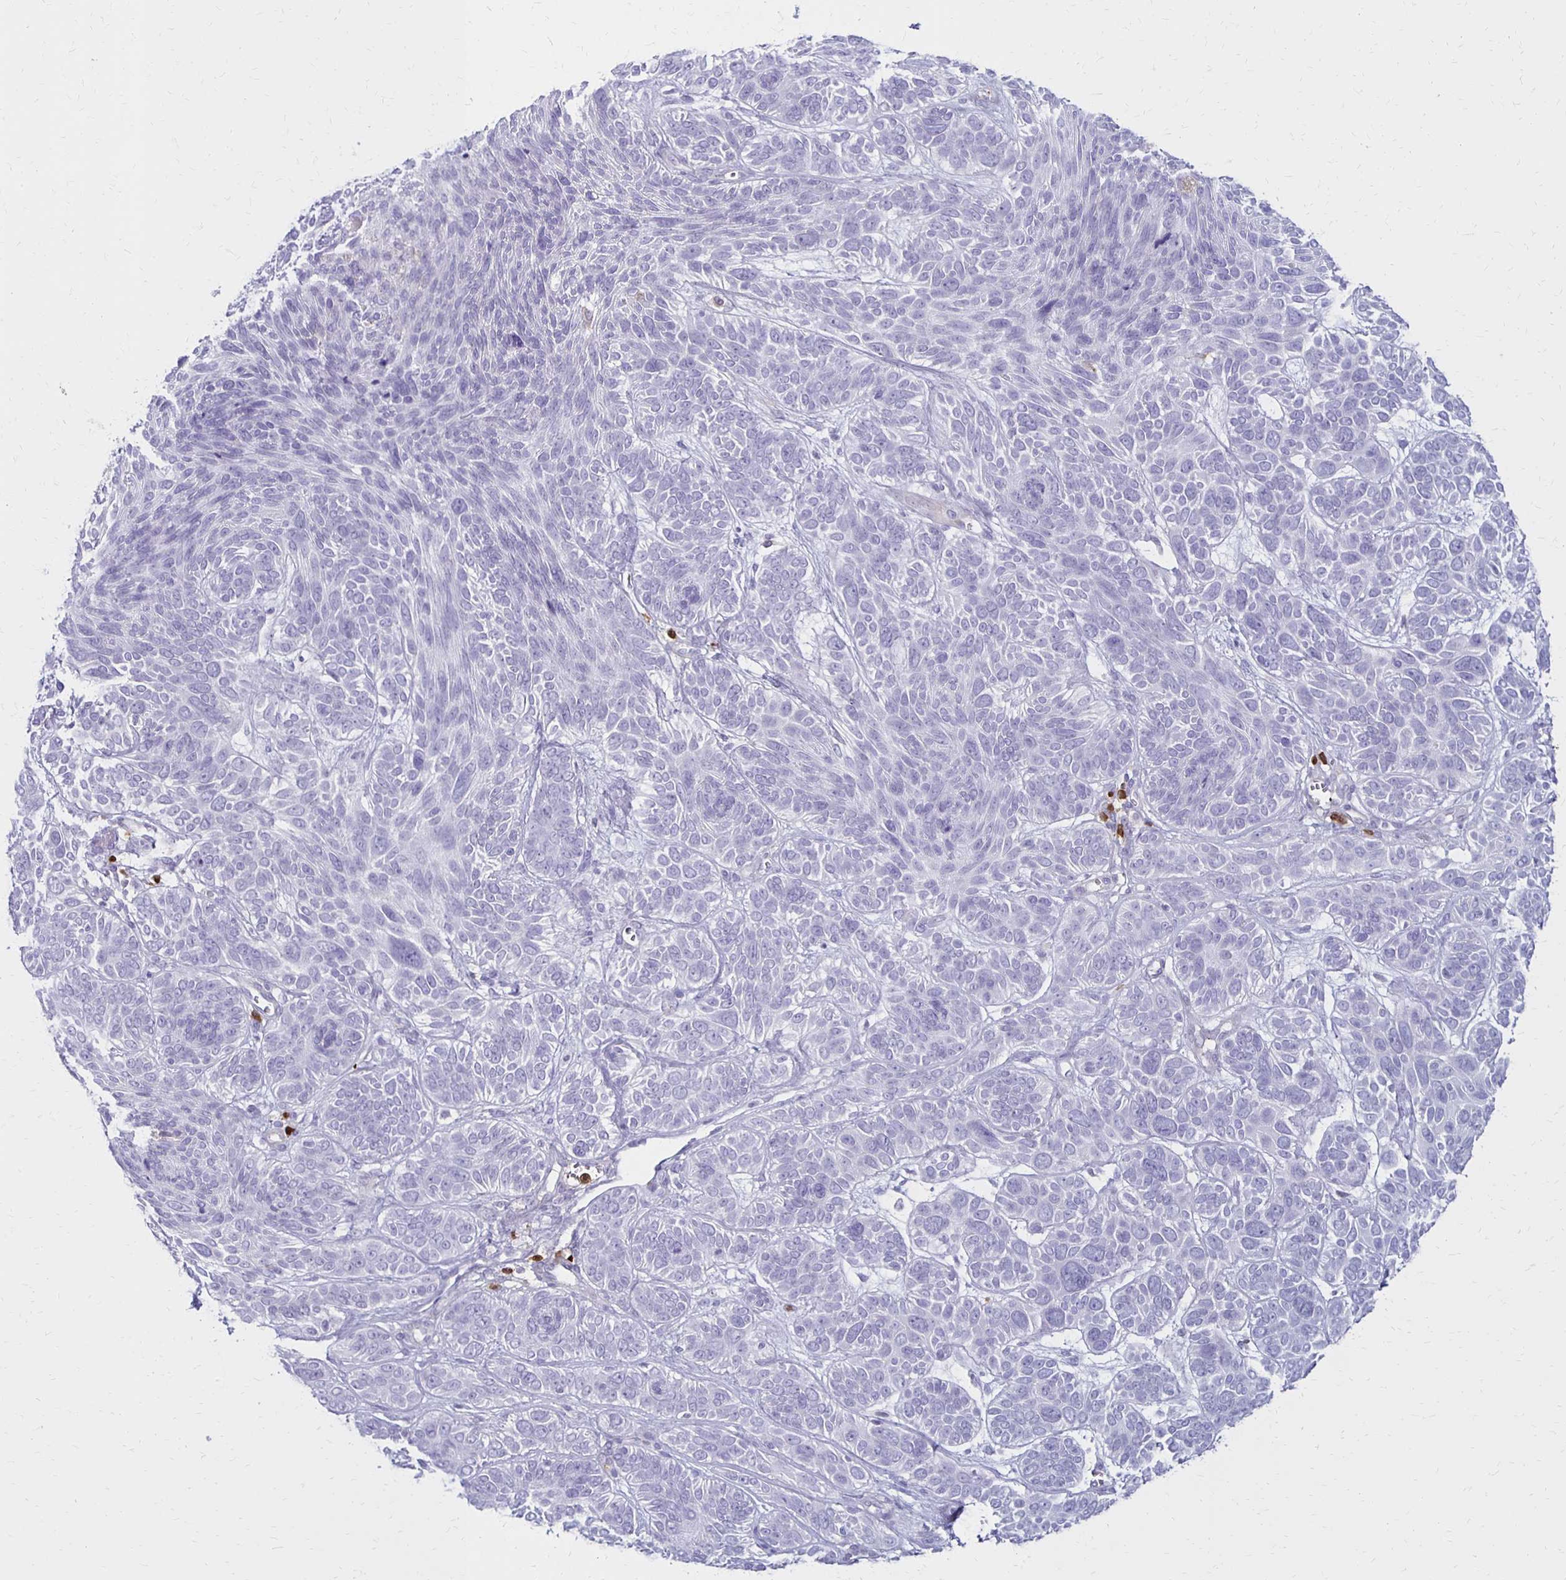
{"staining": {"intensity": "negative", "quantity": "none", "location": "none"}, "tissue": "skin cancer", "cell_type": "Tumor cells", "image_type": "cancer", "snomed": [{"axis": "morphology", "description": "Basal cell carcinoma"}, {"axis": "topography", "description": "Skin"}, {"axis": "topography", "description": "Skin of face"}], "caption": "Immunohistochemical staining of human skin cancer (basal cell carcinoma) reveals no significant positivity in tumor cells.", "gene": "CCL21", "patient": {"sex": "male", "age": 73}}